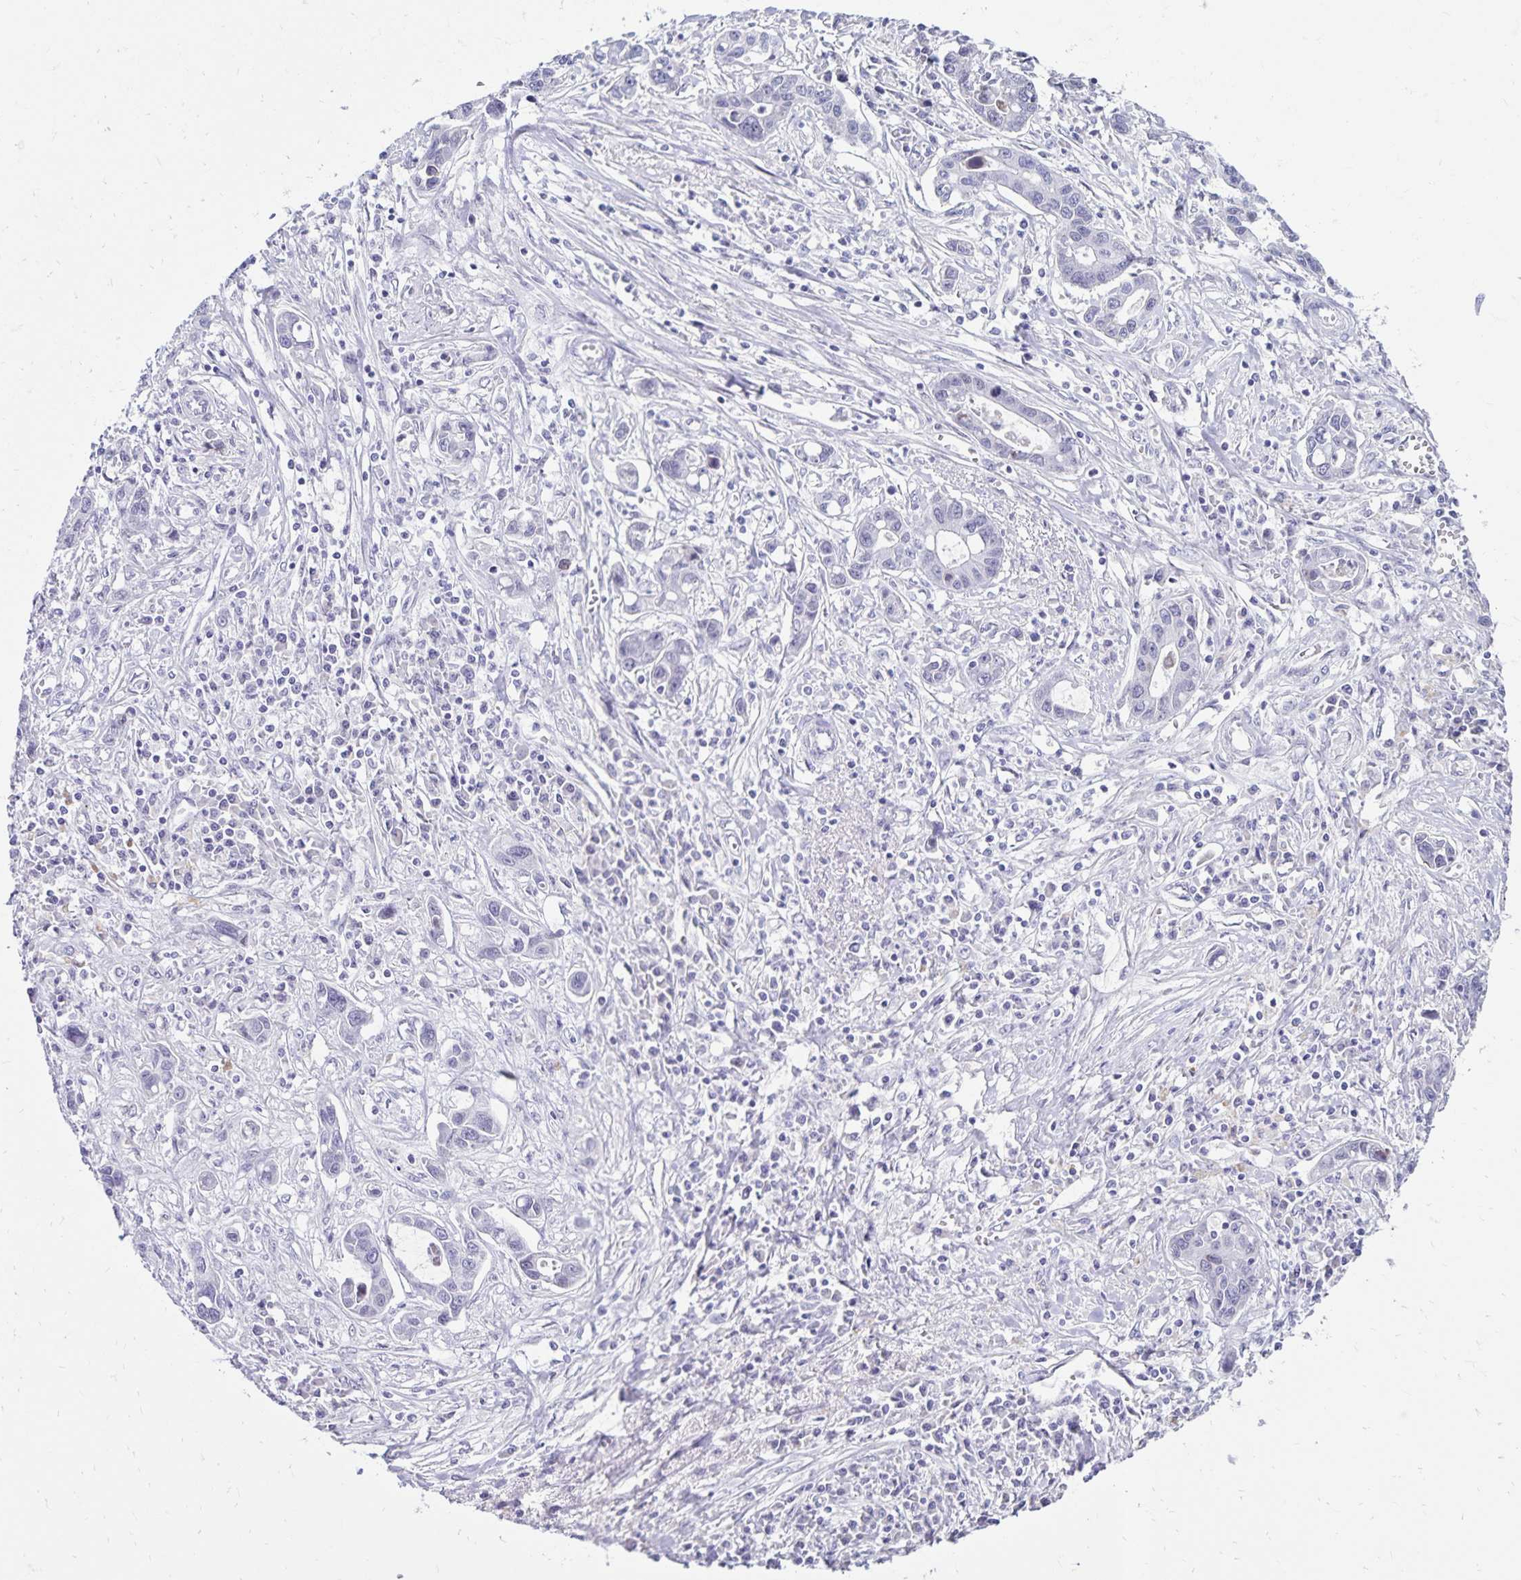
{"staining": {"intensity": "negative", "quantity": "none", "location": "none"}, "tissue": "liver cancer", "cell_type": "Tumor cells", "image_type": "cancer", "snomed": [{"axis": "morphology", "description": "Cholangiocarcinoma"}, {"axis": "topography", "description": "Liver"}], "caption": "Immunohistochemical staining of cholangiocarcinoma (liver) displays no significant positivity in tumor cells.", "gene": "FAM166C", "patient": {"sex": "male", "age": 58}}